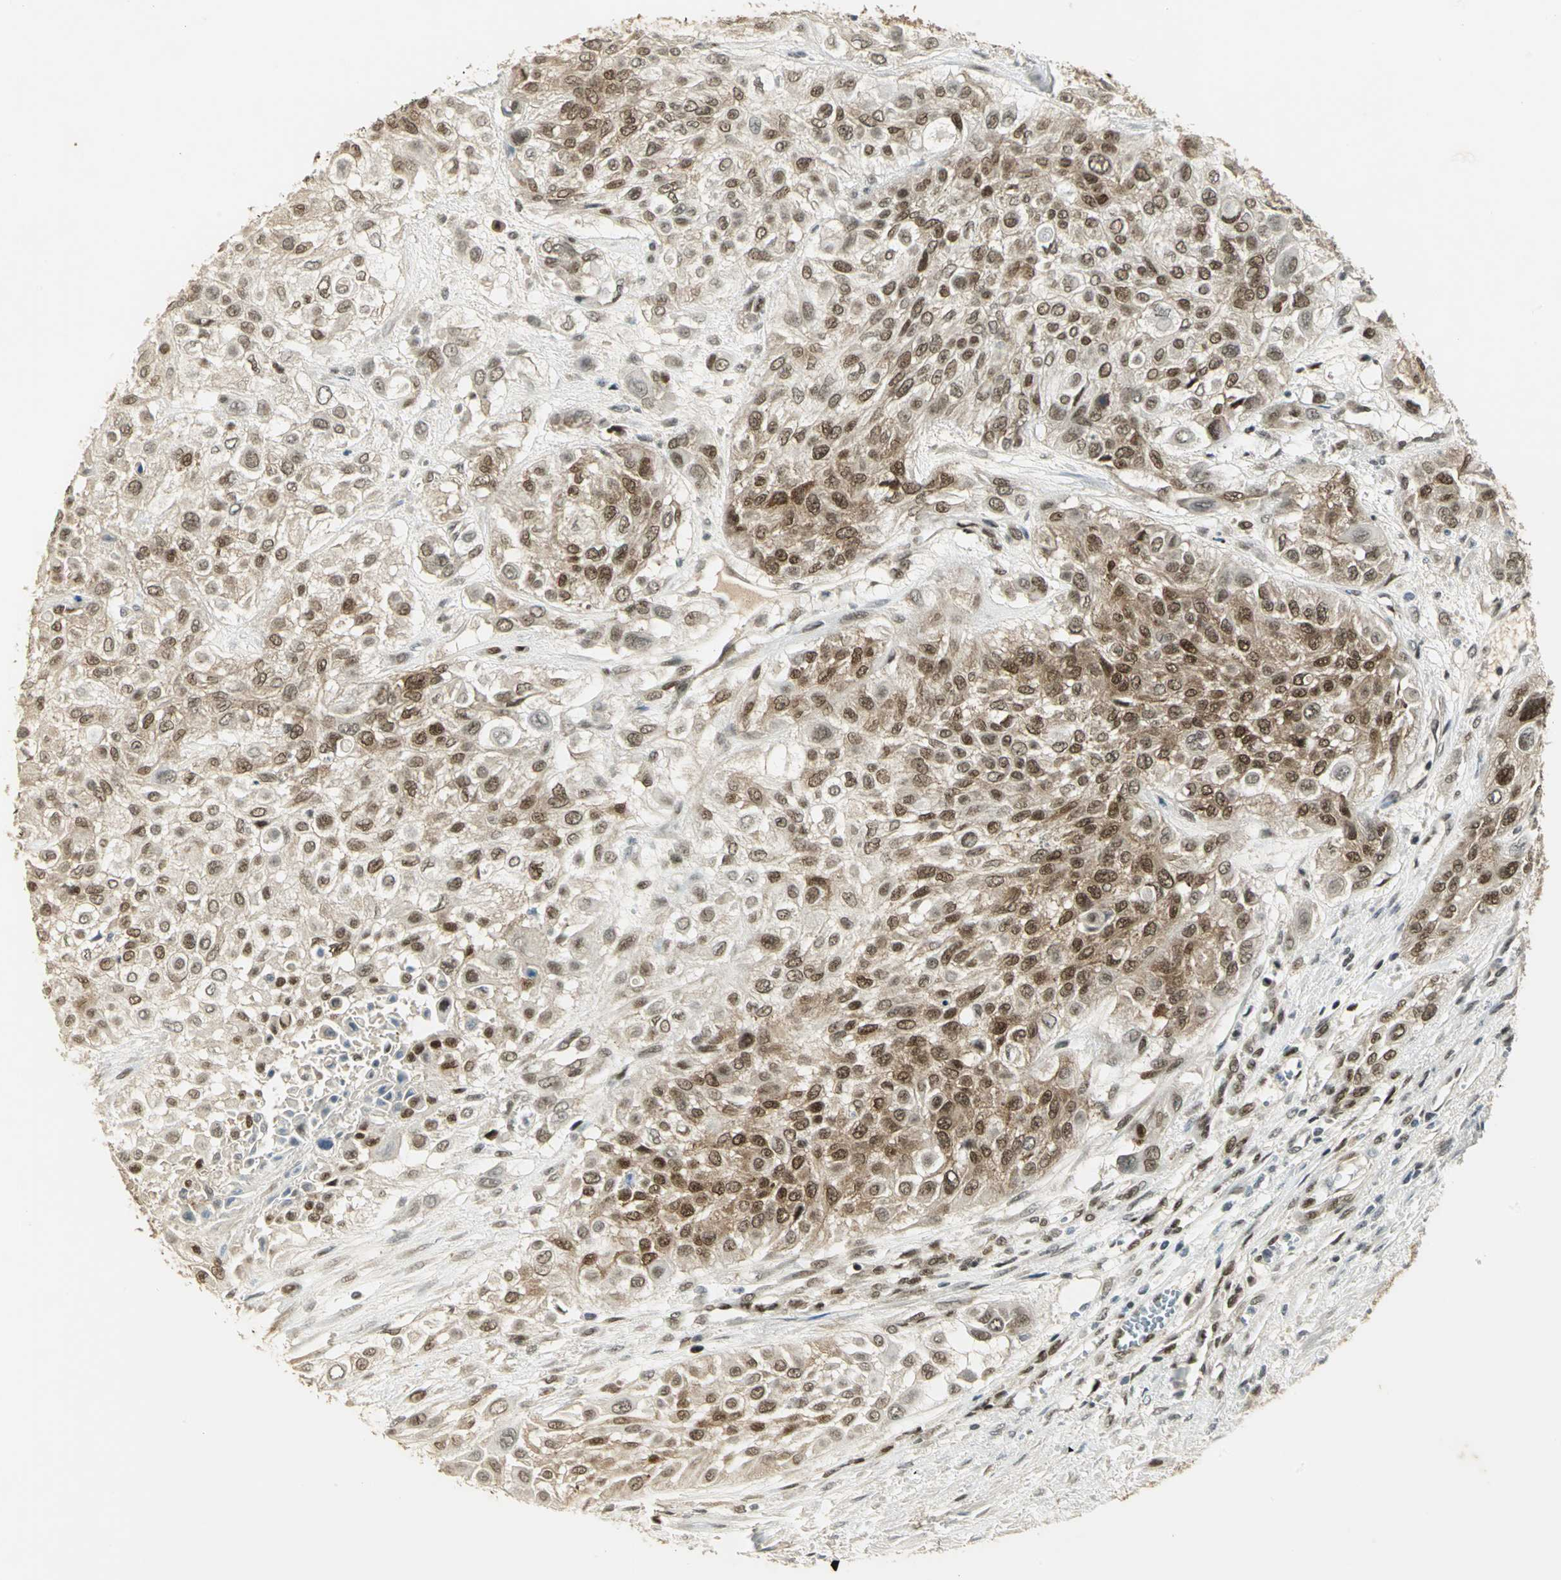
{"staining": {"intensity": "strong", "quantity": ">75%", "location": "nuclear"}, "tissue": "urothelial cancer", "cell_type": "Tumor cells", "image_type": "cancer", "snomed": [{"axis": "morphology", "description": "Urothelial carcinoma, High grade"}, {"axis": "topography", "description": "Urinary bladder"}], "caption": "There is high levels of strong nuclear positivity in tumor cells of high-grade urothelial carcinoma, as demonstrated by immunohistochemical staining (brown color).", "gene": "AK6", "patient": {"sex": "male", "age": 57}}